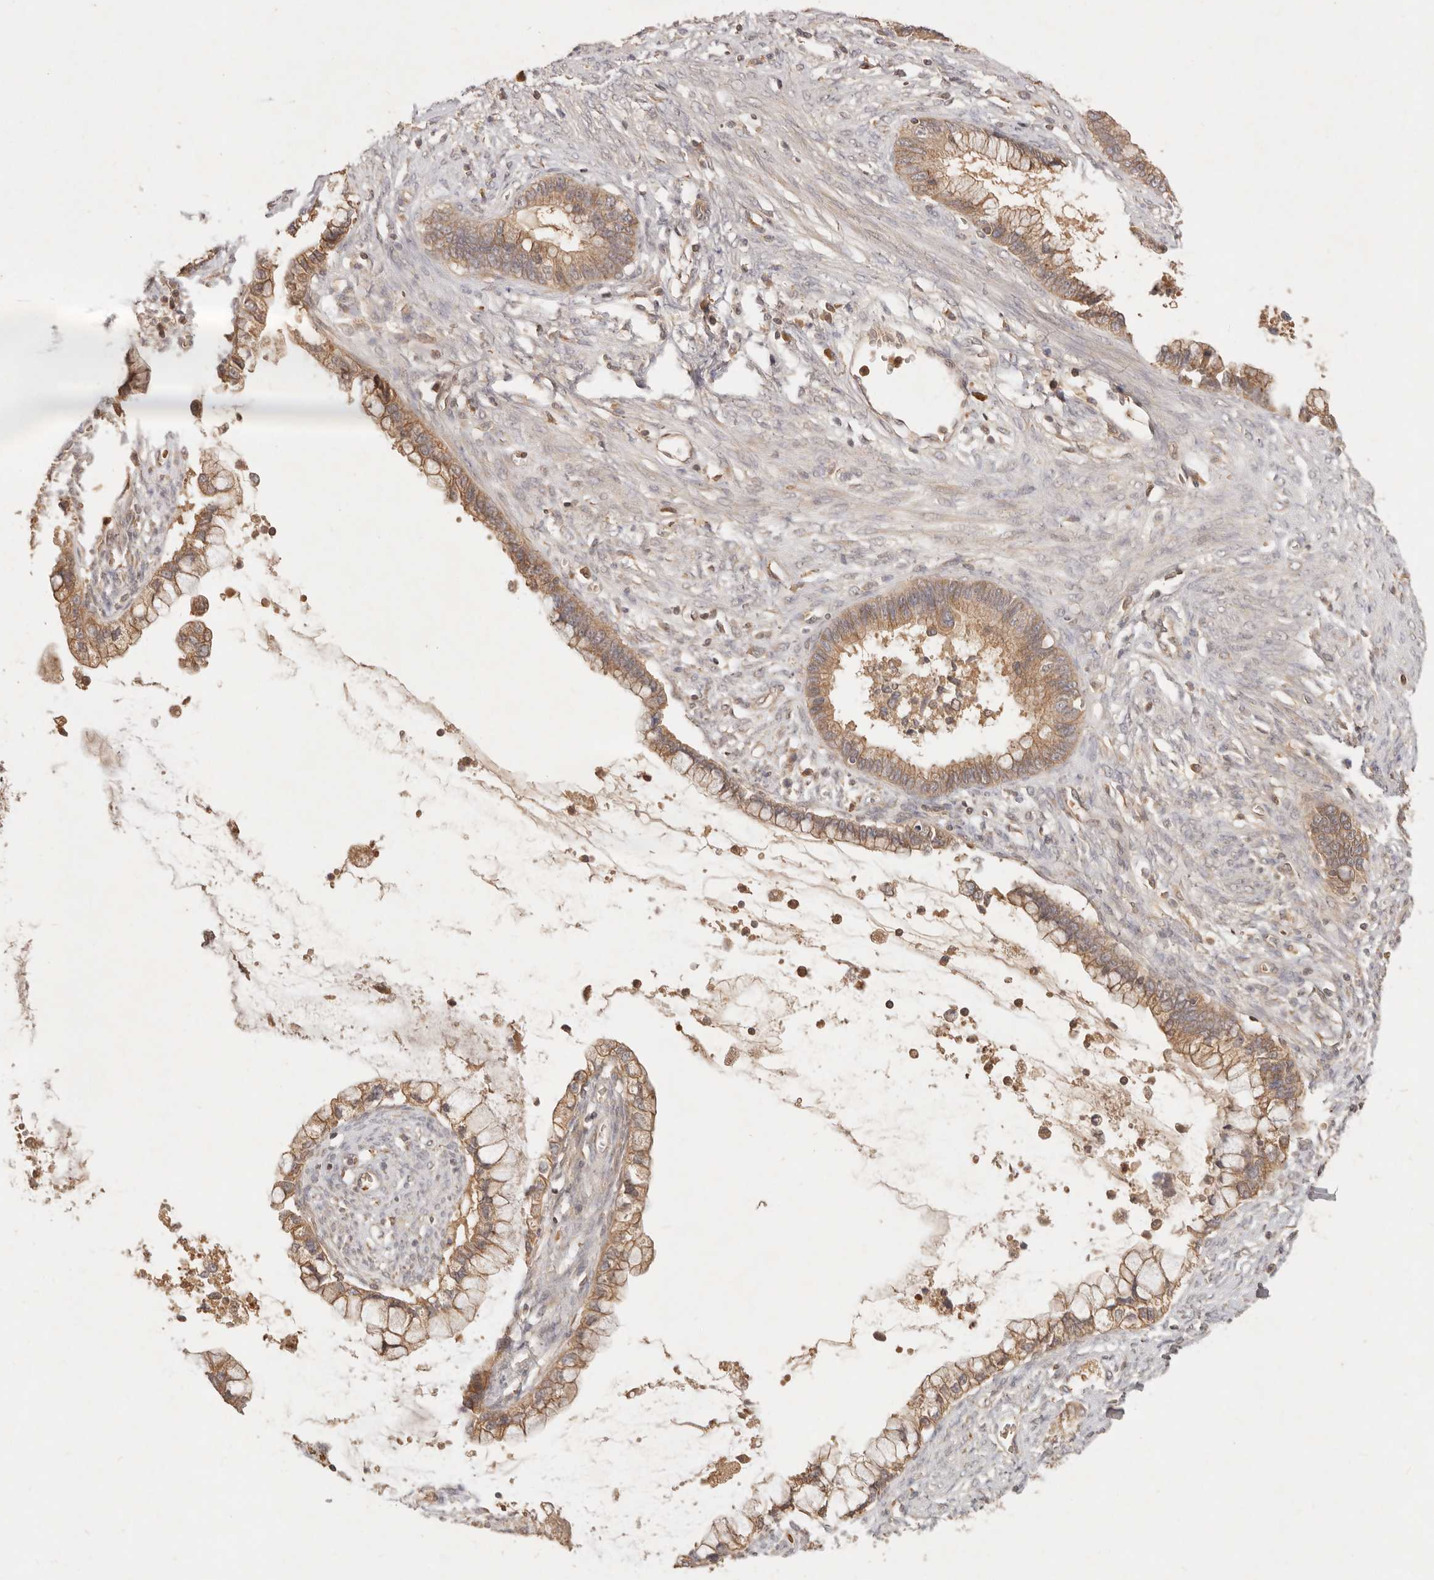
{"staining": {"intensity": "moderate", "quantity": ">75%", "location": "cytoplasmic/membranous"}, "tissue": "cervical cancer", "cell_type": "Tumor cells", "image_type": "cancer", "snomed": [{"axis": "morphology", "description": "Adenocarcinoma, NOS"}, {"axis": "topography", "description": "Cervix"}], "caption": "A high-resolution micrograph shows immunohistochemistry staining of cervical cancer, which shows moderate cytoplasmic/membranous staining in about >75% of tumor cells. (DAB (3,3'-diaminobenzidine) IHC with brightfield microscopy, high magnification).", "gene": "FREM2", "patient": {"sex": "female", "age": 44}}